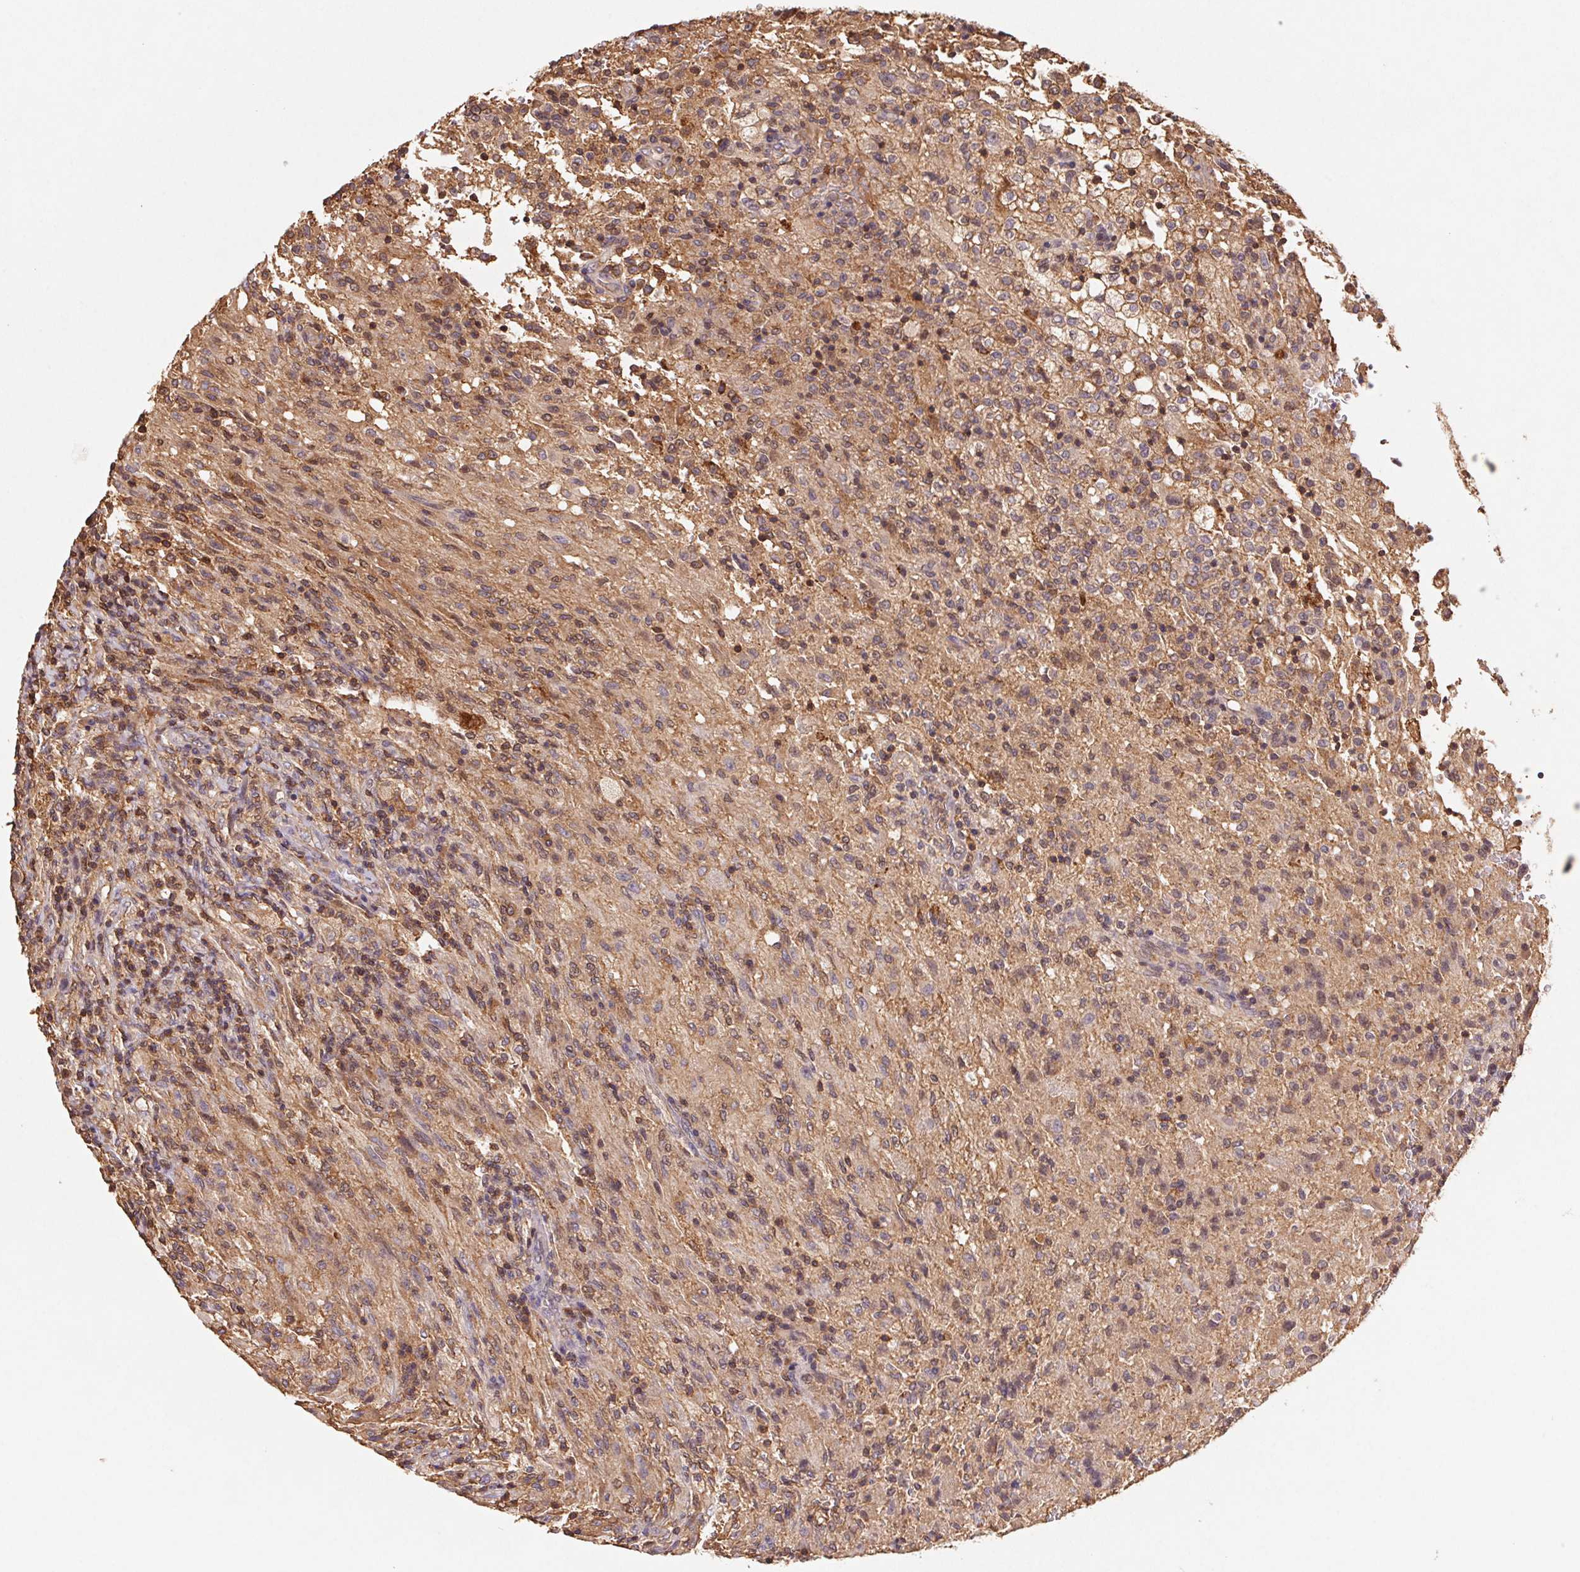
{"staining": {"intensity": "moderate", "quantity": "25%-75%", "location": "cytoplasmic/membranous"}, "tissue": "glioma", "cell_type": "Tumor cells", "image_type": "cancer", "snomed": [{"axis": "morphology", "description": "Glioma, malignant, High grade"}, {"axis": "topography", "description": "Brain"}], "caption": "Protein expression analysis of malignant glioma (high-grade) displays moderate cytoplasmic/membranous expression in approximately 25%-75% of tumor cells.", "gene": "ATG10", "patient": {"sex": "male", "age": 68}}